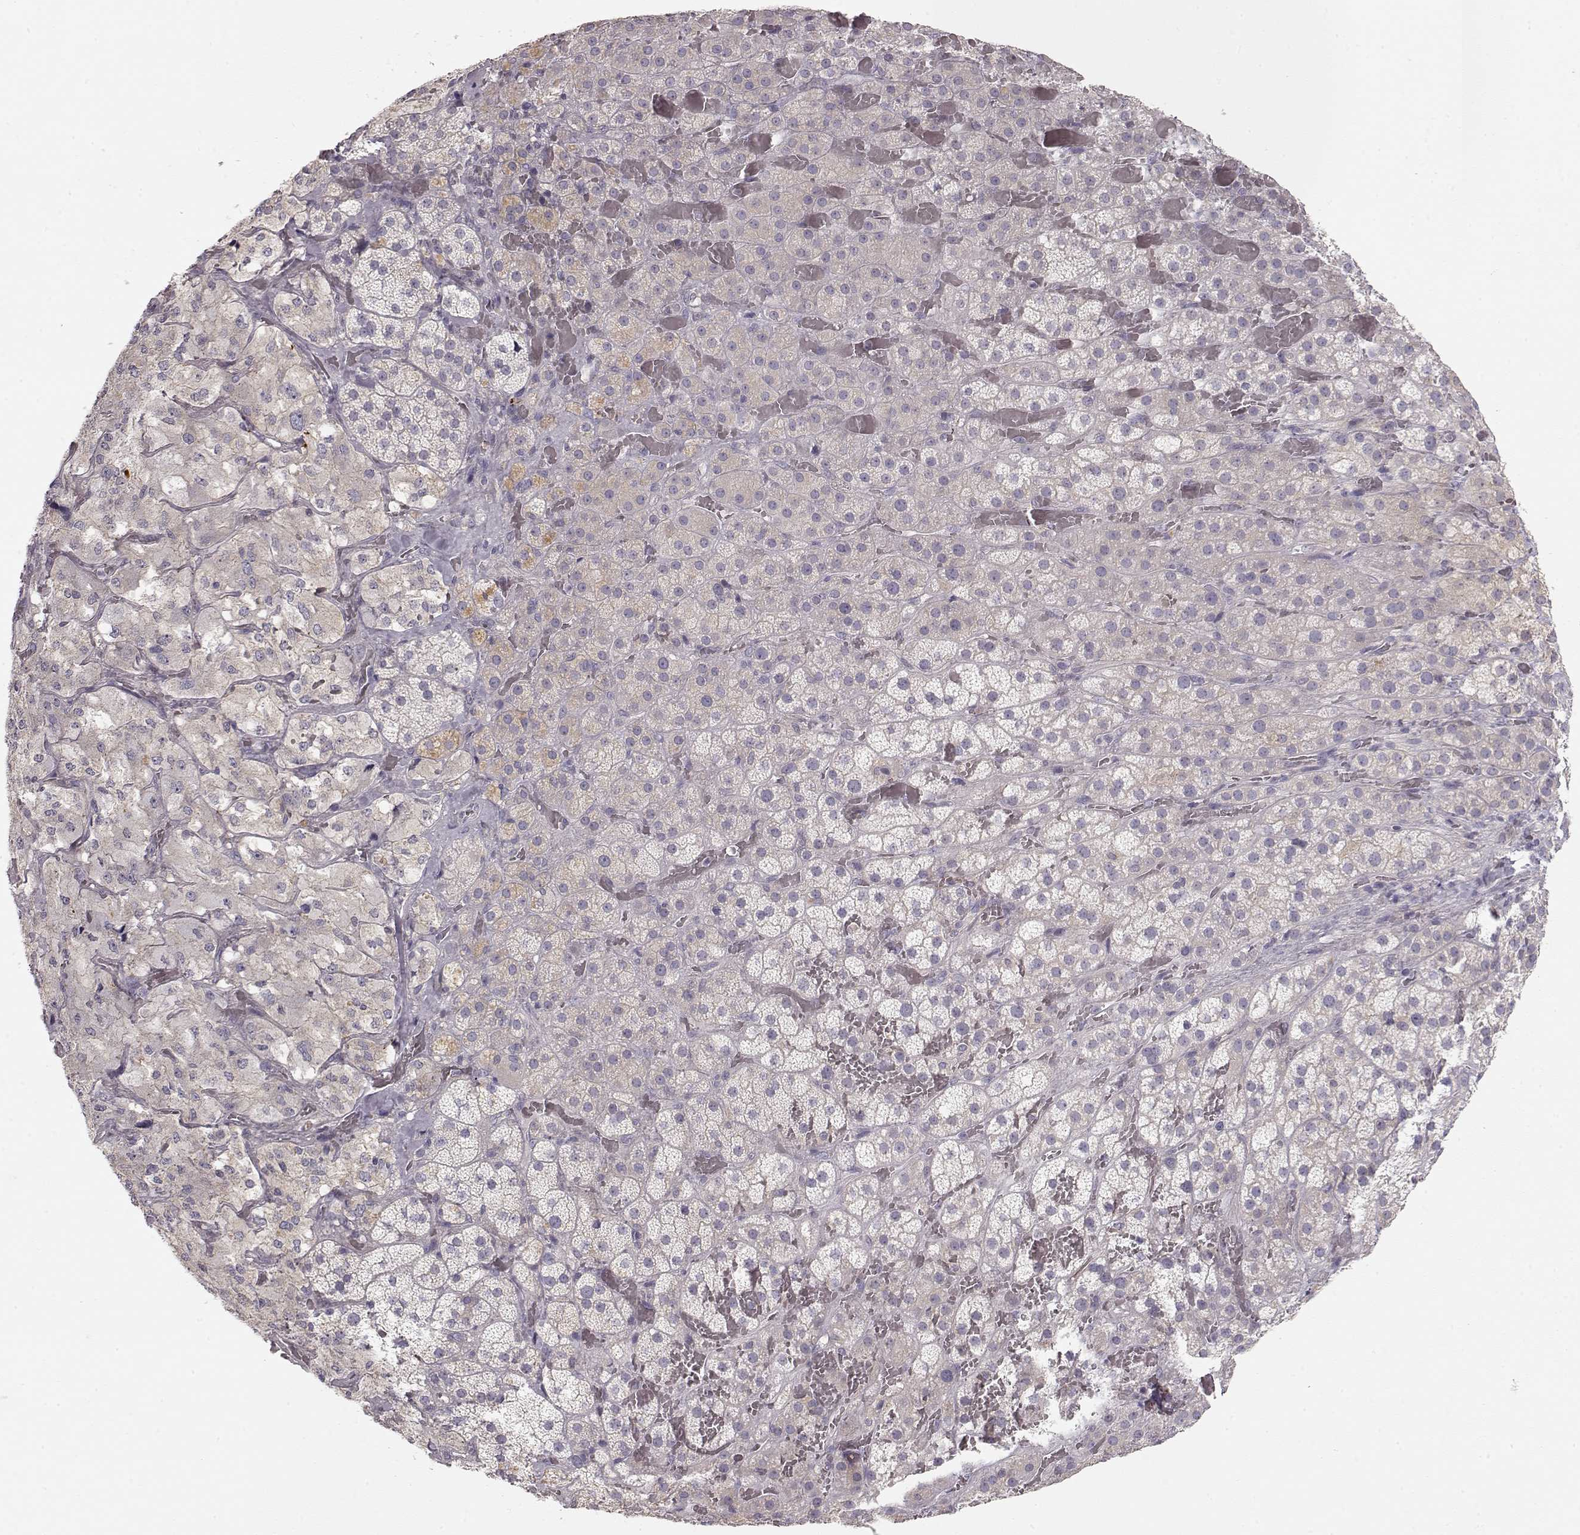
{"staining": {"intensity": "negative", "quantity": "none", "location": "none"}, "tissue": "adrenal gland", "cell_type": "Glandular cells", "image_type": "normal", "snomed": [{"axis": "morphology", "description": "Normal tissue, NOS"}, {"axis": "topography", "description": "Adrenal gland"}], "caption": "IHC histopathology image of normal adrenal gland: human adrenal gland stained with DAB (3,3'-diaminobenzidine) shows no significant protein positivity in glandular cells.", "gene": "ARHGAP8", "patient": {"sex": "male", "age": 57}}